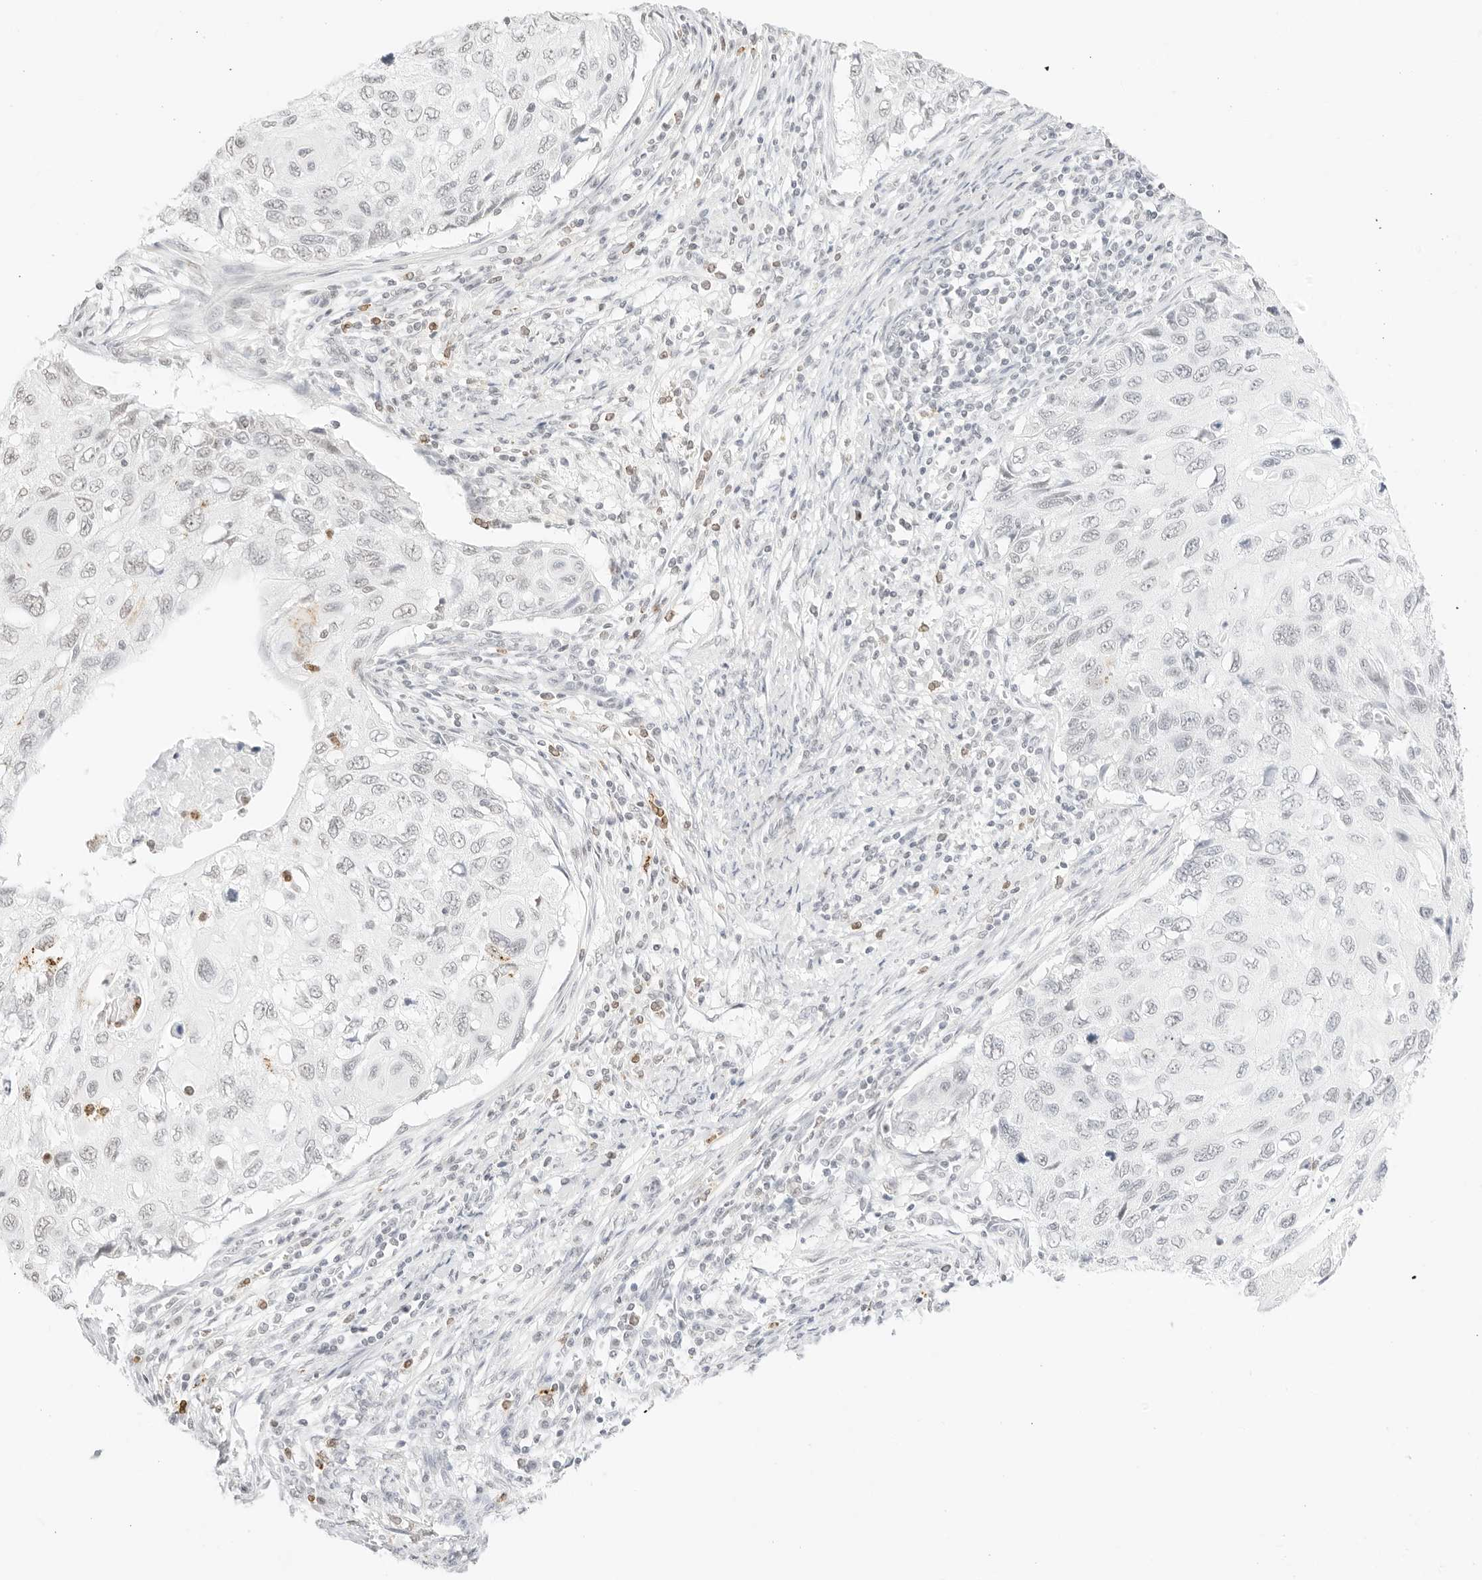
{"staining": {"intensity": "negative", "quantity": "none", "location": "none"}, "tissue": "cervical cancer", "cell_type": "Tumor cells", "image_type": "cancer", "snomed": [{"axis": "morphology", "description": "Squamous cell carcinoma, NOS"}, {"axis": "topography", "description": "Cervix"}], "caption": "Photomicrograph shows no significant protein positivity in tumor cells of cervical cancer. (Immunohistochemistry, brightfield microscopy, high magnification).", "gene": "FBLN5", "patient": {"sex": "female", "age": 70}}